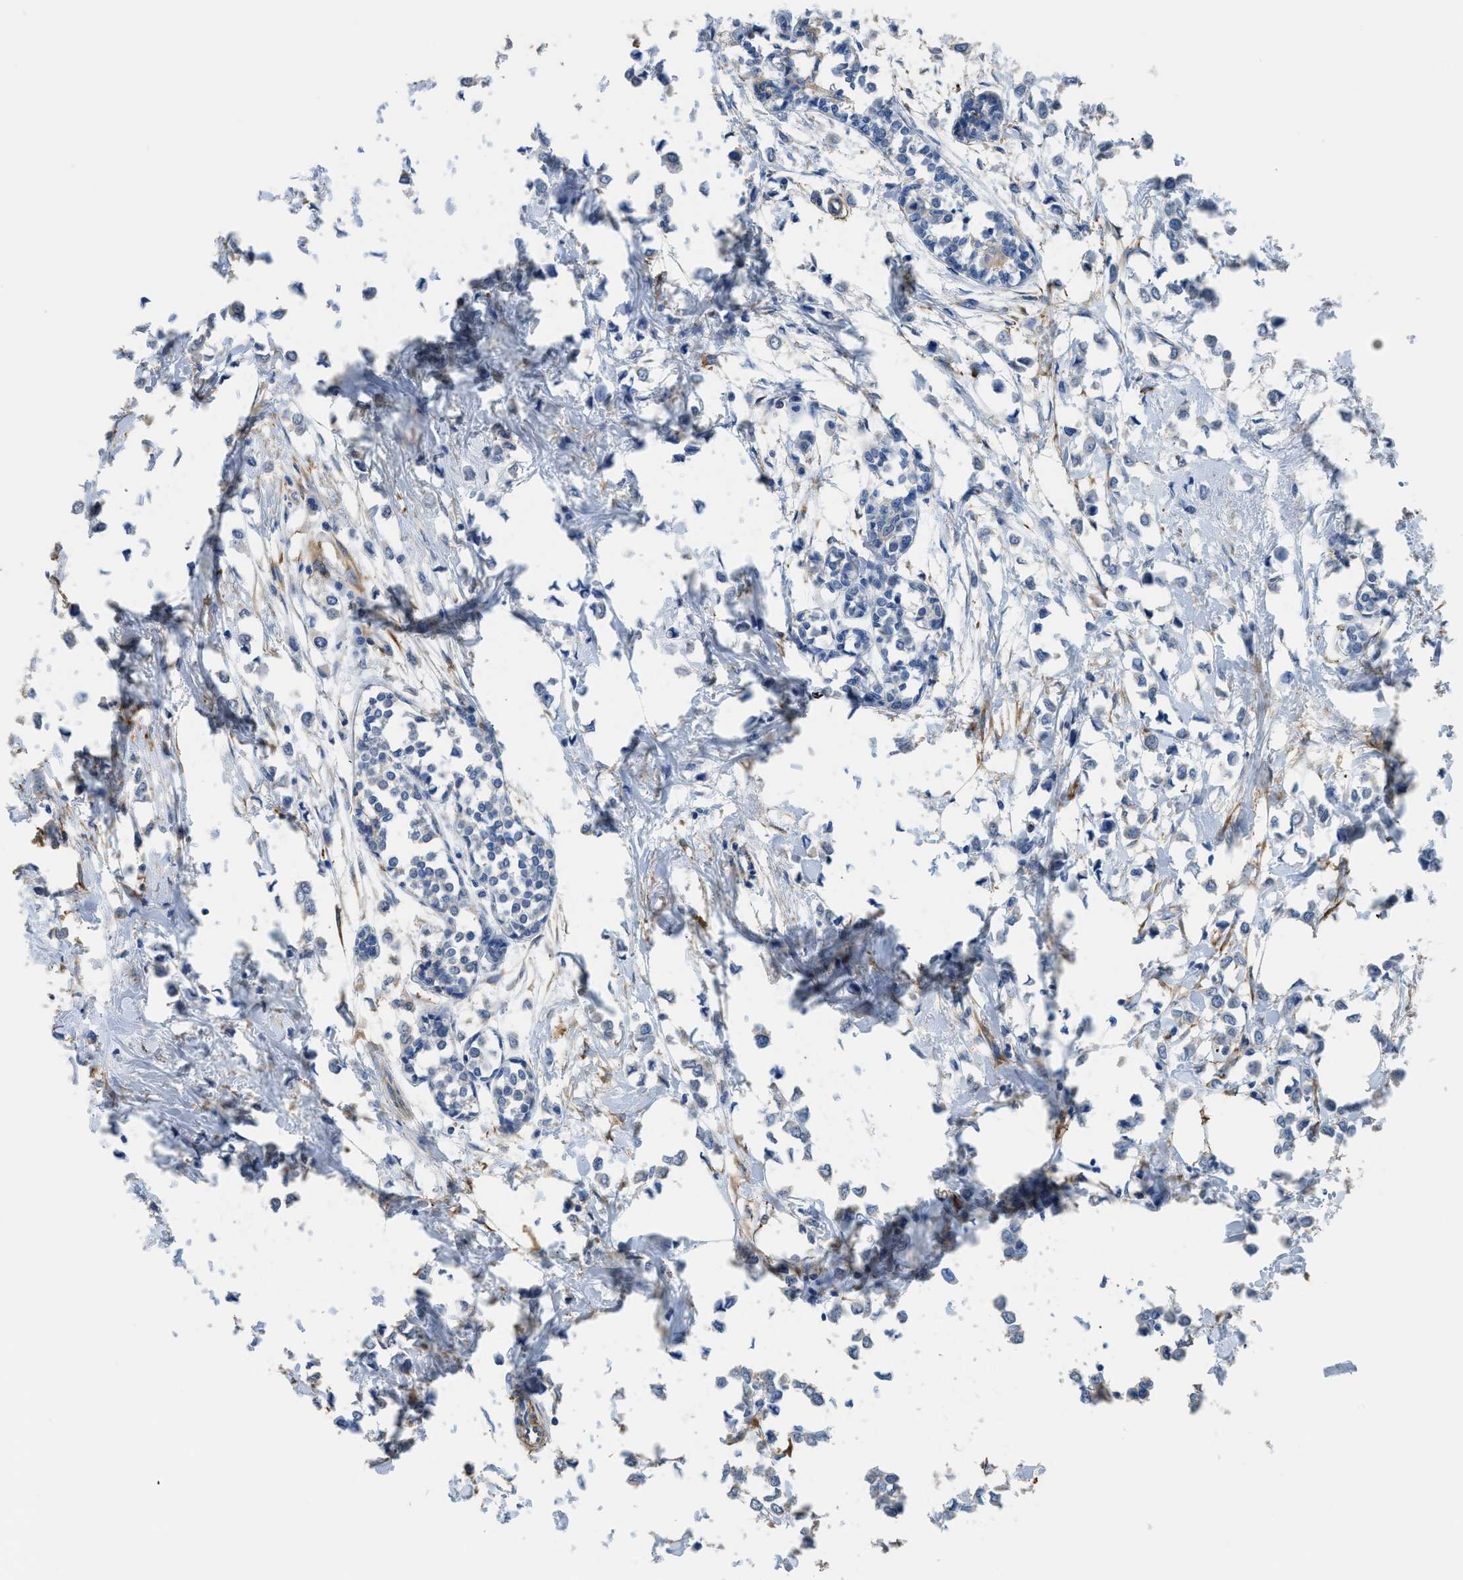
{"staining": {"intensity": "negative", "quantity": "none", "location": "none"}, "tissue": "breast cancer", "cell_type": "Tumor cells", "image_type": "cancer", "snomed": [{"axis": "morphology", "description": "Lobular carcinoma"}, {"axis": "topography", "description": "Breast"}], "caption": "DAB immunohistochemical staining of breast cancer displays no significant expression in tumor cells.", "gene": "ZSWIM5", "patient": {"sex": "female", "age": 51}}